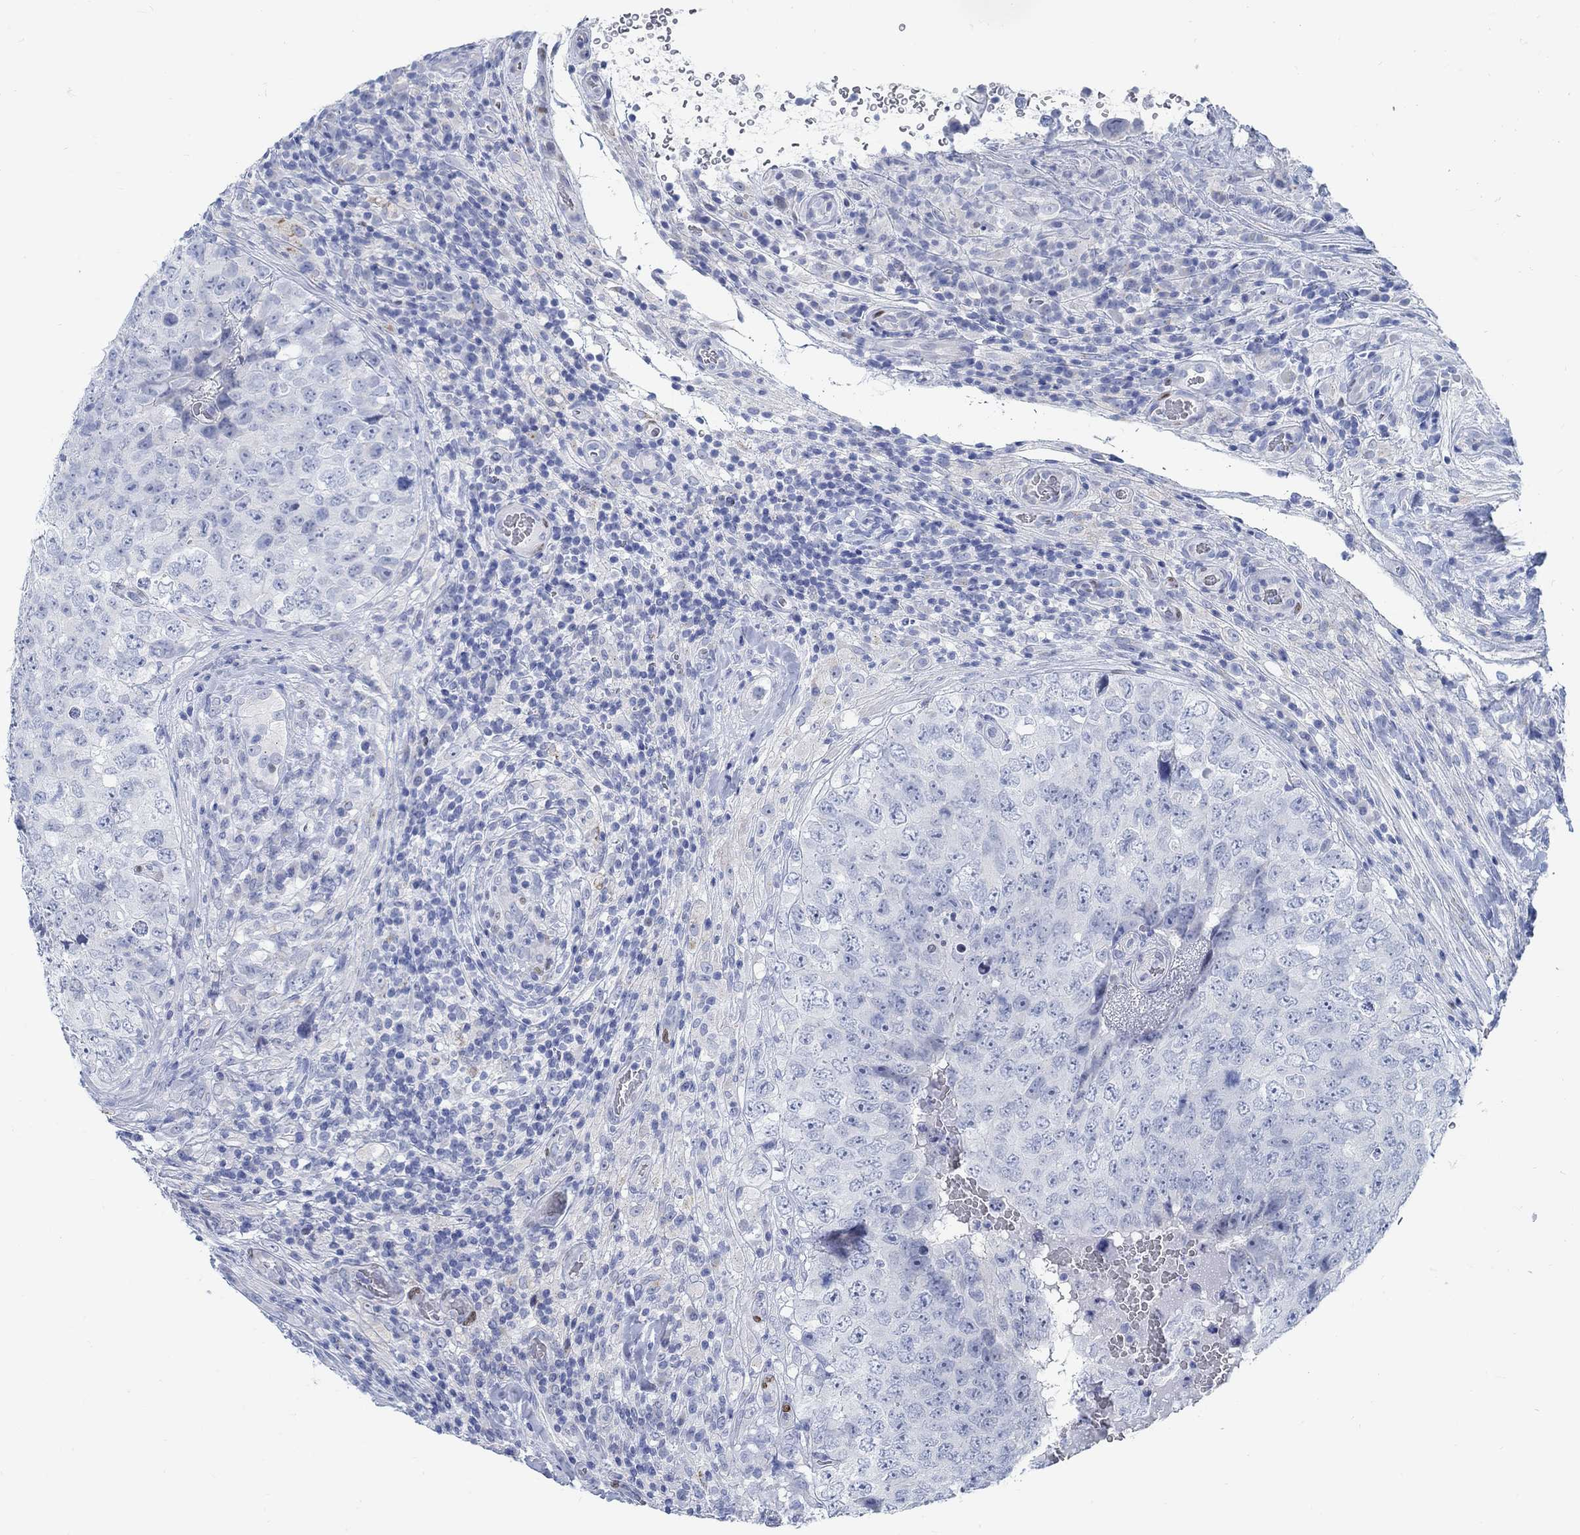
{"staining": {"intensity": "negative", "quantity": "none", "location": "none"}, "tissue": "testis cancer", "cell_type": "Tumor cells", "image_type": "cancer", "snomed": [{"axis": "morphology", "description": "Seminoma, NOS"}, {"axis": "topography", "description": "Testis"}], "caption": "IHC of seminoma (testis) reveals no positivity in tumor cells.", "gene": "RBM20", "patient": {"sex": "male", "age": 34}}